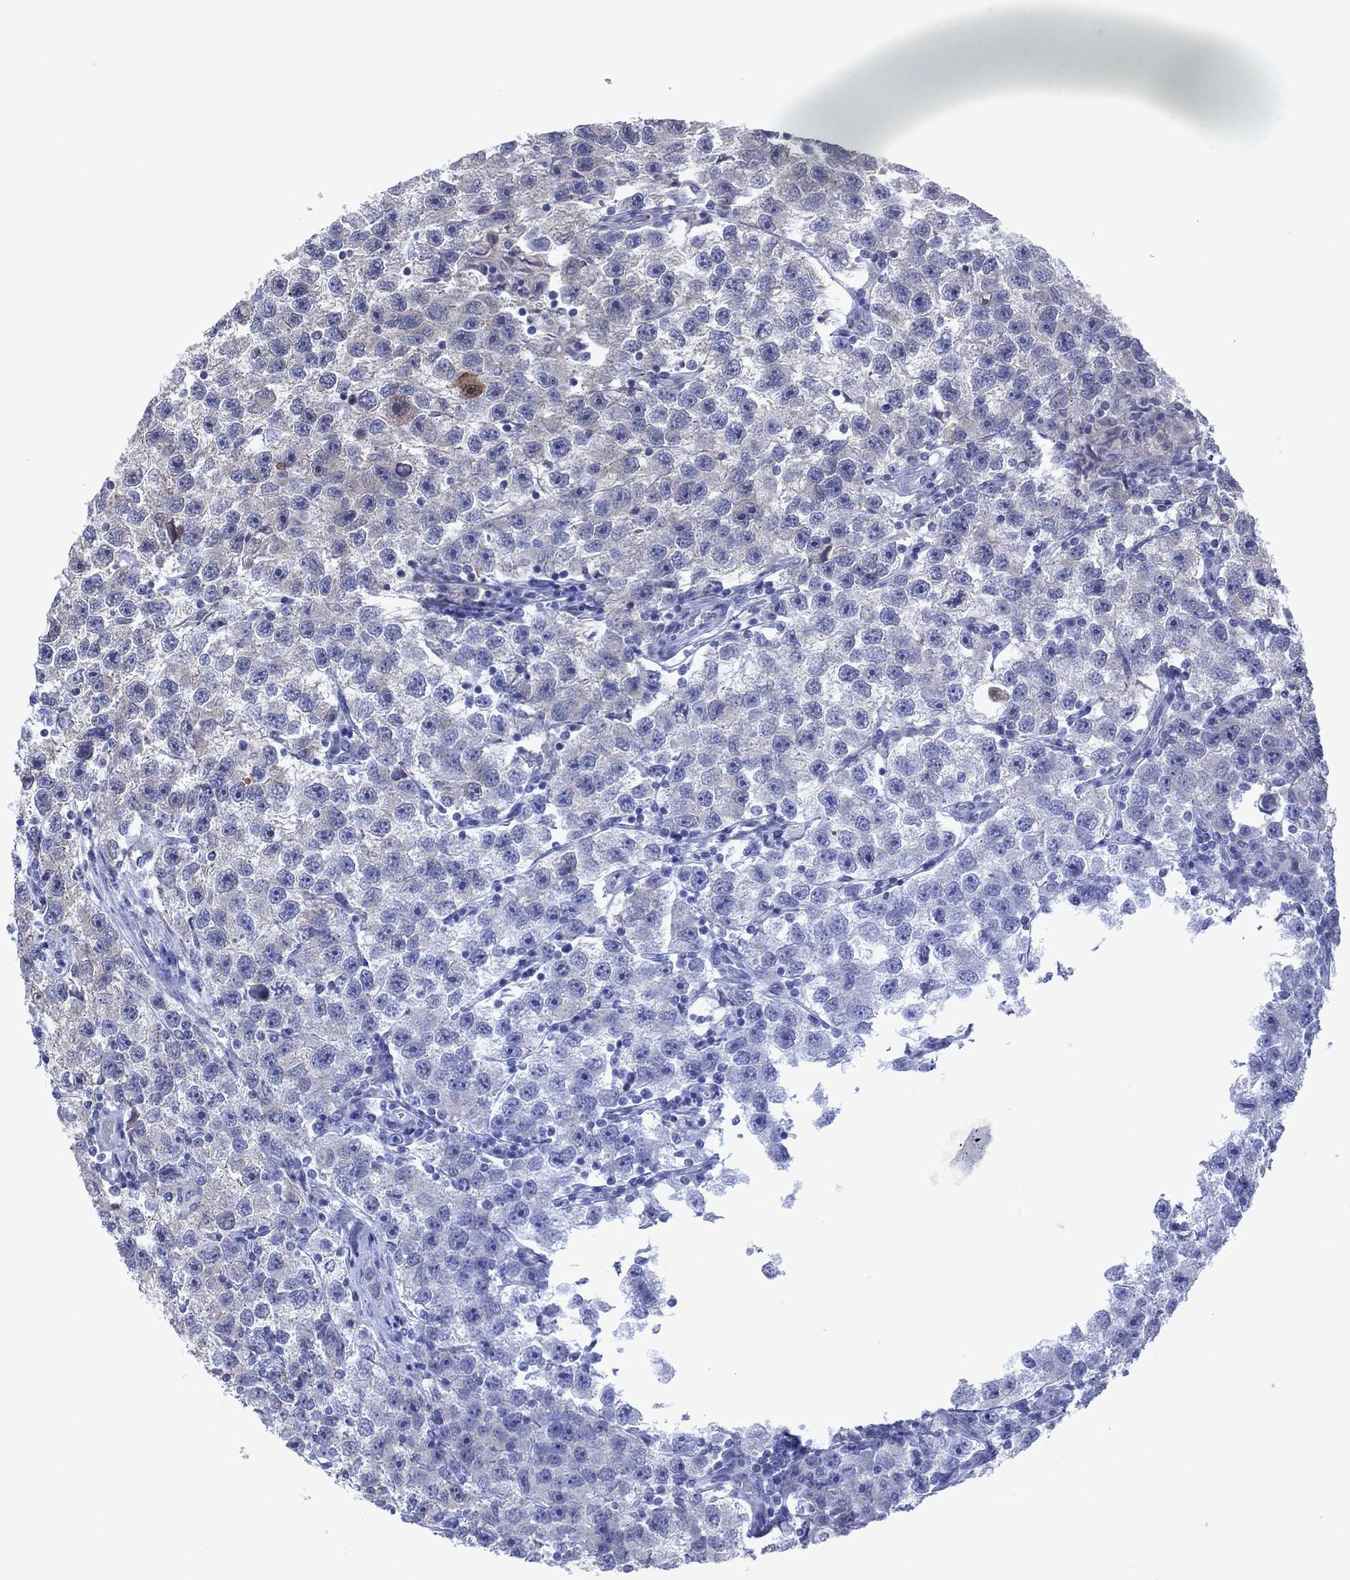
{"staining": {"intensity": "weak", "quantity": "25%-75%", "location": "cytoplasmic/membranous"}, "tissue": "testis cancer", "cell_type": "Tumor cells", "image_type": "cancer", "snomed": [{"axis": "morphology", "description": "Seminoma, NOS"}, {"axis": "topography", "description": "Testis"}], "caption": "Immunohistochemistry (DAB) staining of human seminoma (testis) reveals weak cytoplasmic/membranous protein expression in approximately 25%-75% of tumor cells.", "gene": "MTAP", "patient": {"sex": "male", "age": 26}}